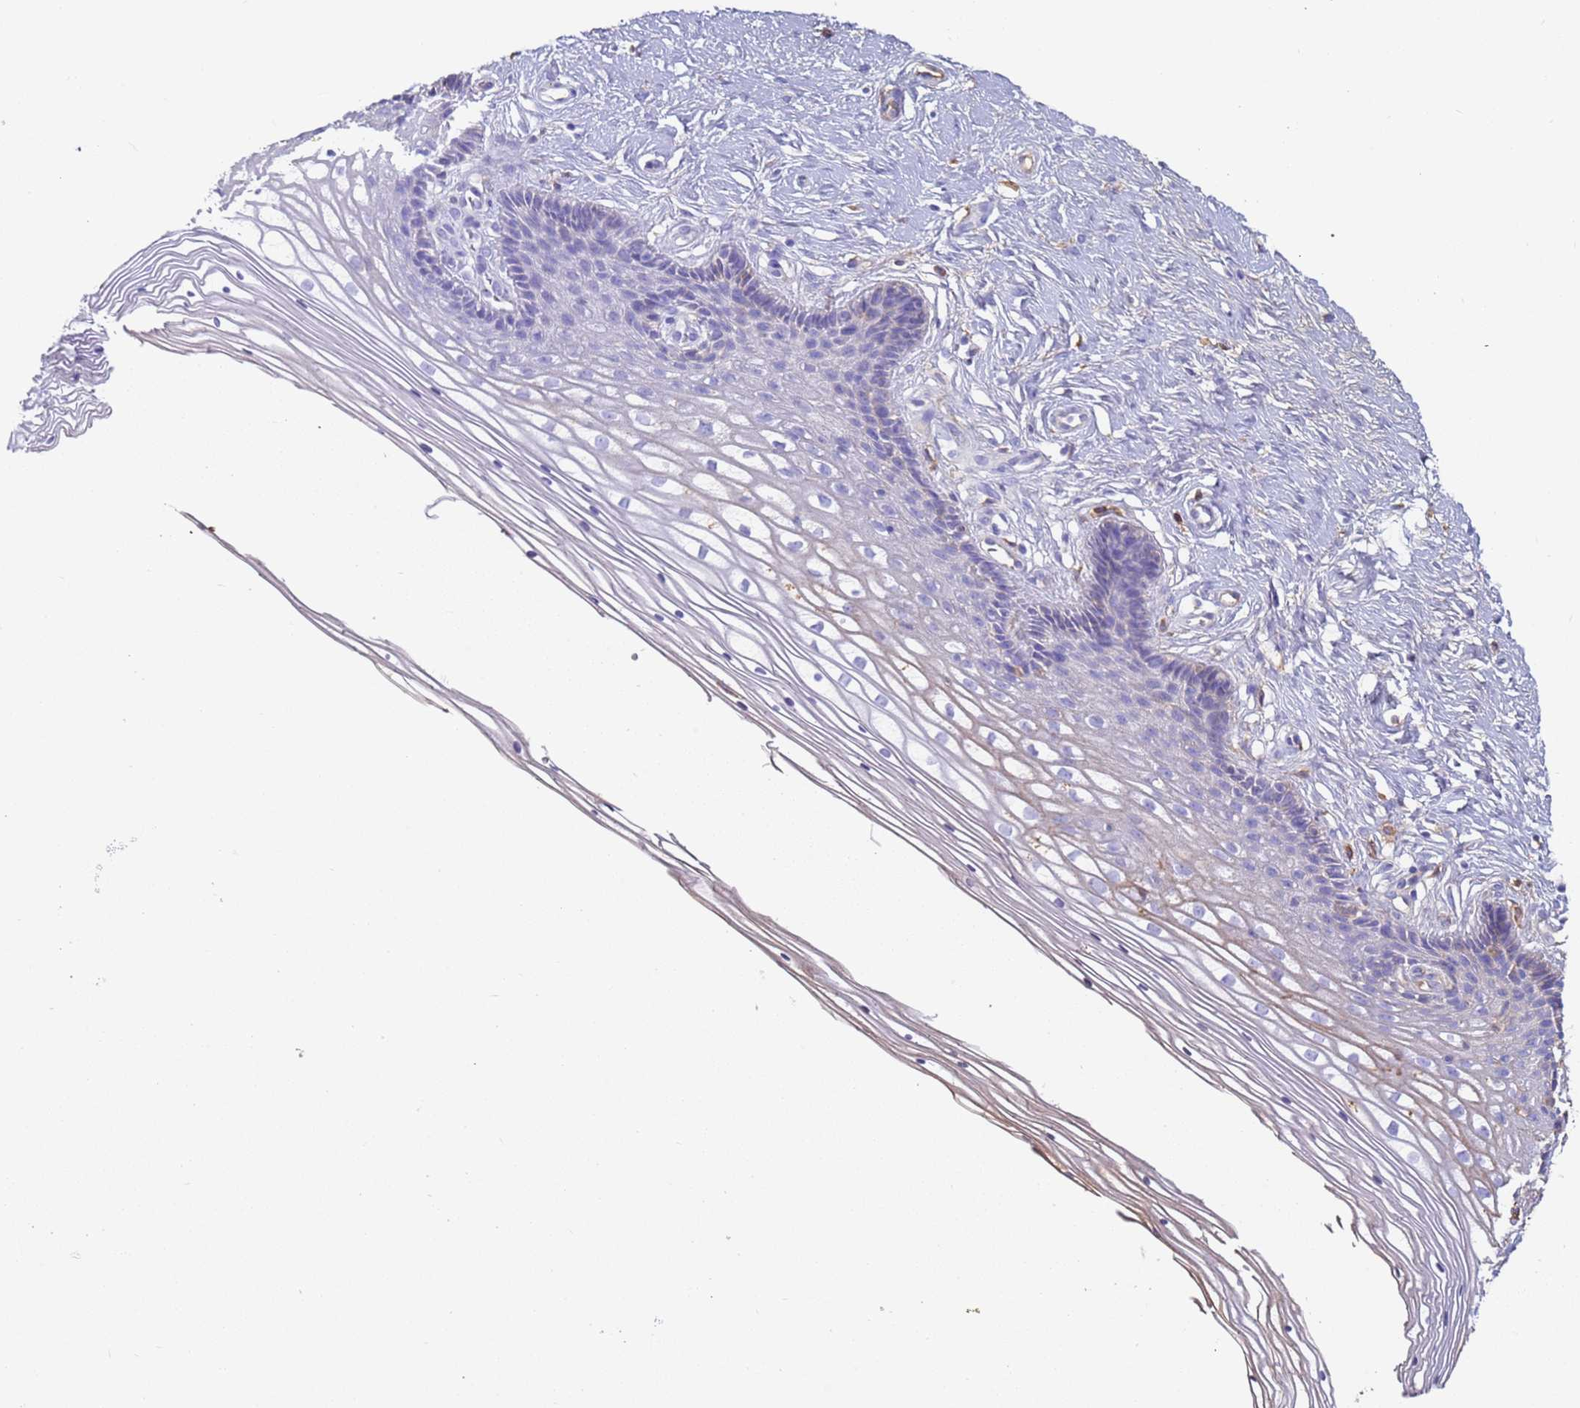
{"staining": {"intensity": "moderate", "quantity": ">75%", "location": "cytoplasmic/membranous"}, "tissue": "cervix", "cell_type": "Glandular cells", "image_type": "normal", "snomed": [{"axis": "morphology", "description": "Normal tissue, NOS"}, {"axis": "topography", "description": "Cervix"}], "caption": "Cervix stained with IHC displays moderate cytoplasmic/membranous positivity in approximately >75% of glandular cells.", "gene": "CYSLTR2", "patient": {"sex": "female", "age": 33}}